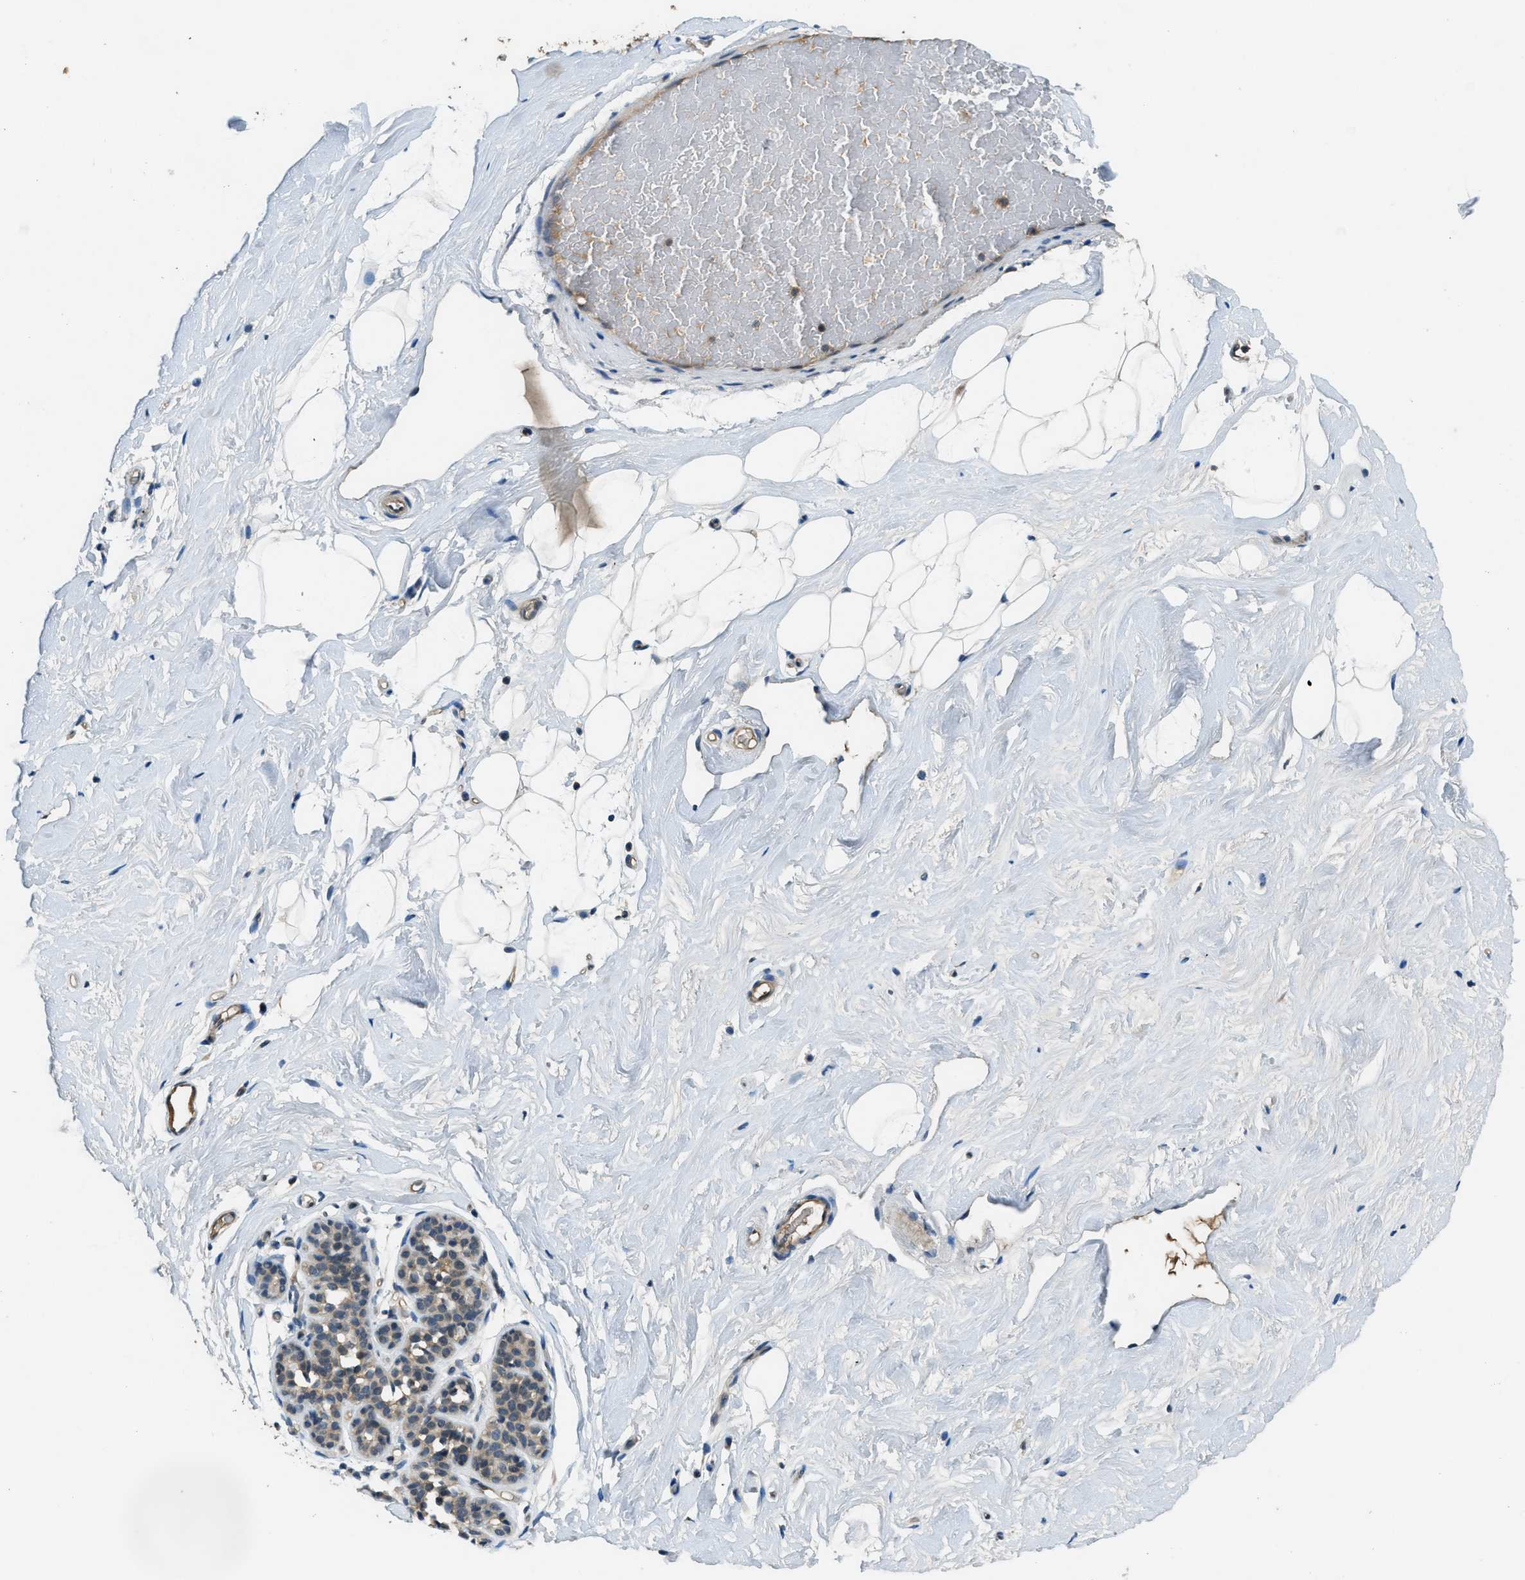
{"staining": {"intensity": "negative", "quantity": "none", "location": "none"}, "tissue": "breast", "cell_type": "Adipocytes", "image_type": "normal", "snomed": [{"axis": "morphology", "description": "Normal tissue, NOS"}, {"axis": "topography", "description": "Breast"}], "caption": "Immunohistochemical staining of unremarkable breast displays no significant positivity in adipocytes.", "gene": "DUSP6", "patient": {"sex": "female", "age": 75}}